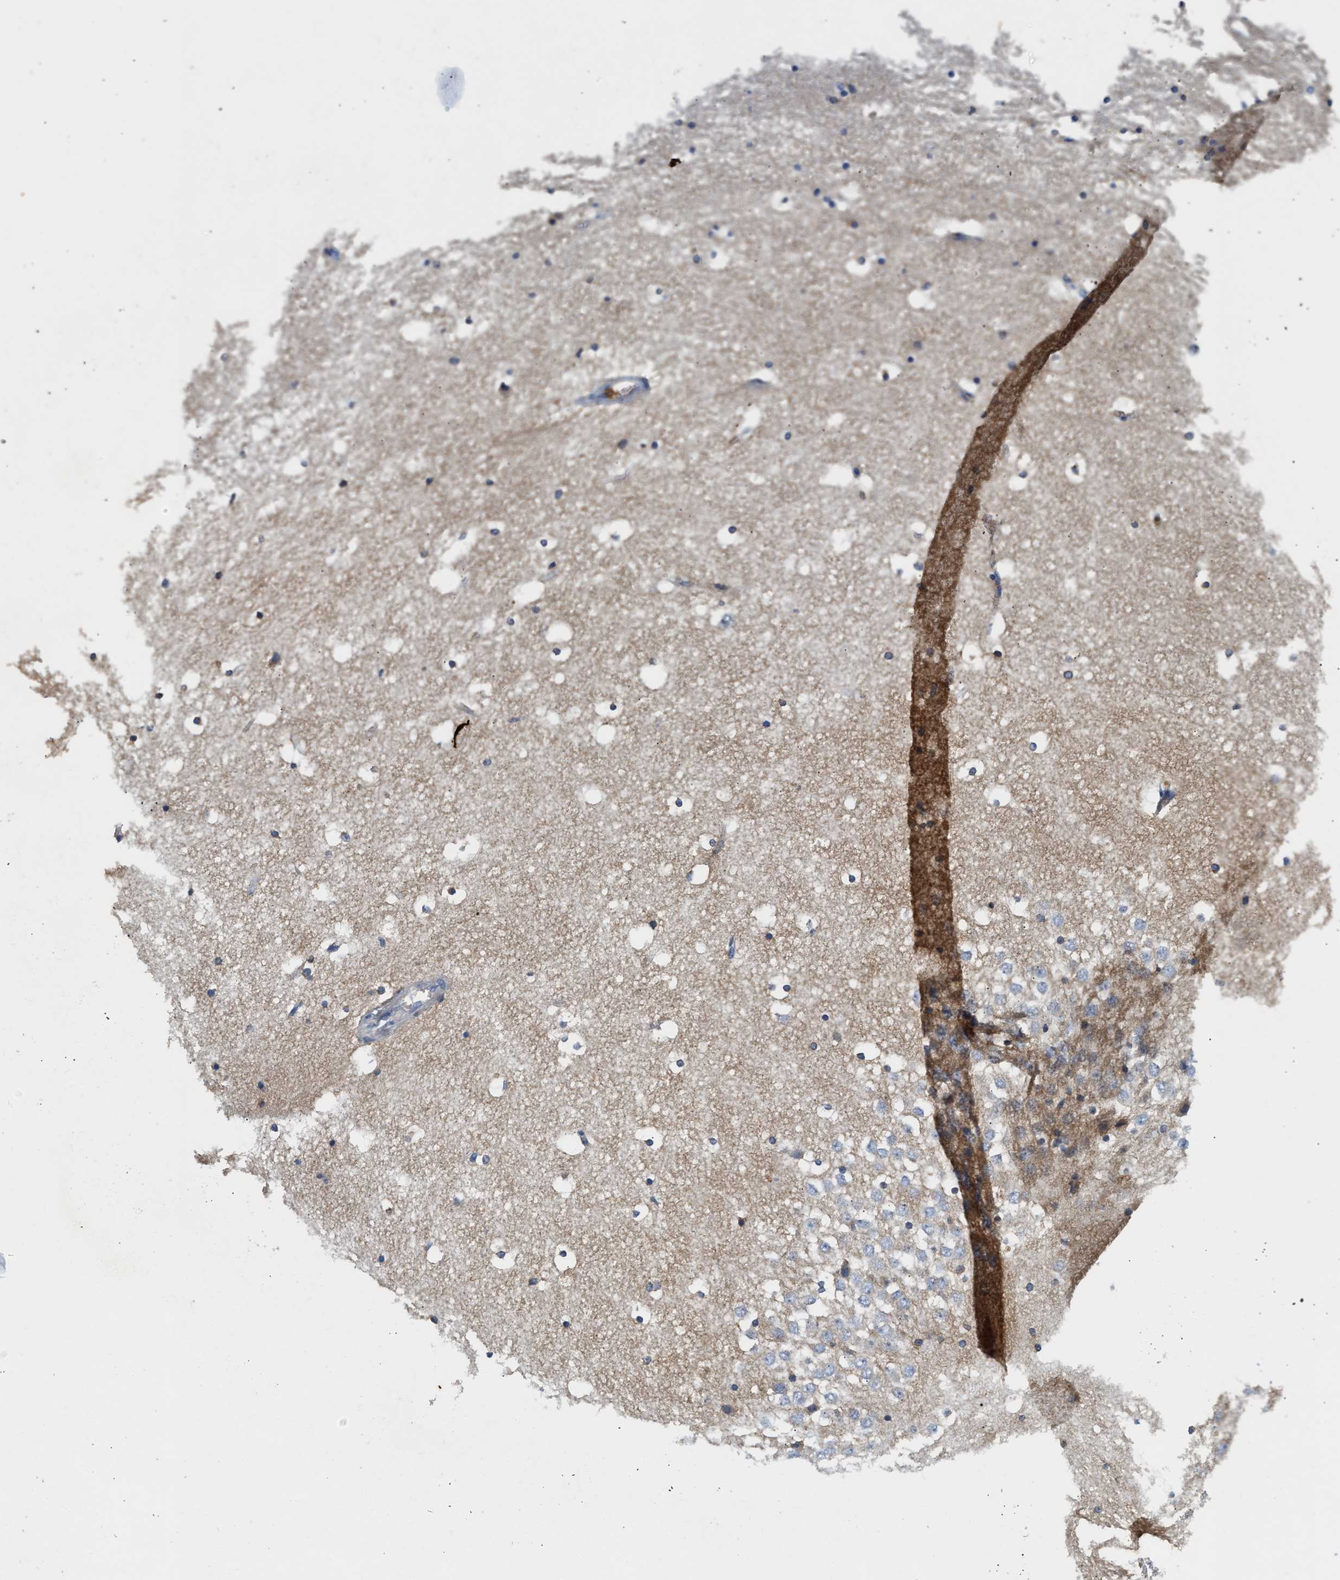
{"staining": {"intensity": "weak", "quantity": "<25%", "location": "cytoplasmic/membranous"}, "tissue": "hippocampus", "cell_type": "Glial cells", "image_type": "normal", "snomed": [{"axis": "morphology", "description": "Normal tissue, NOS"}, {"axis": "topography", "description": "Hippocampus"}], "caption": "This is an immunohistochemistry (IHC) image of benign hippocampus. There is no expression in glial cells.", "gene": "RAB31", "patient": {"sex": "male", "age": 45}}